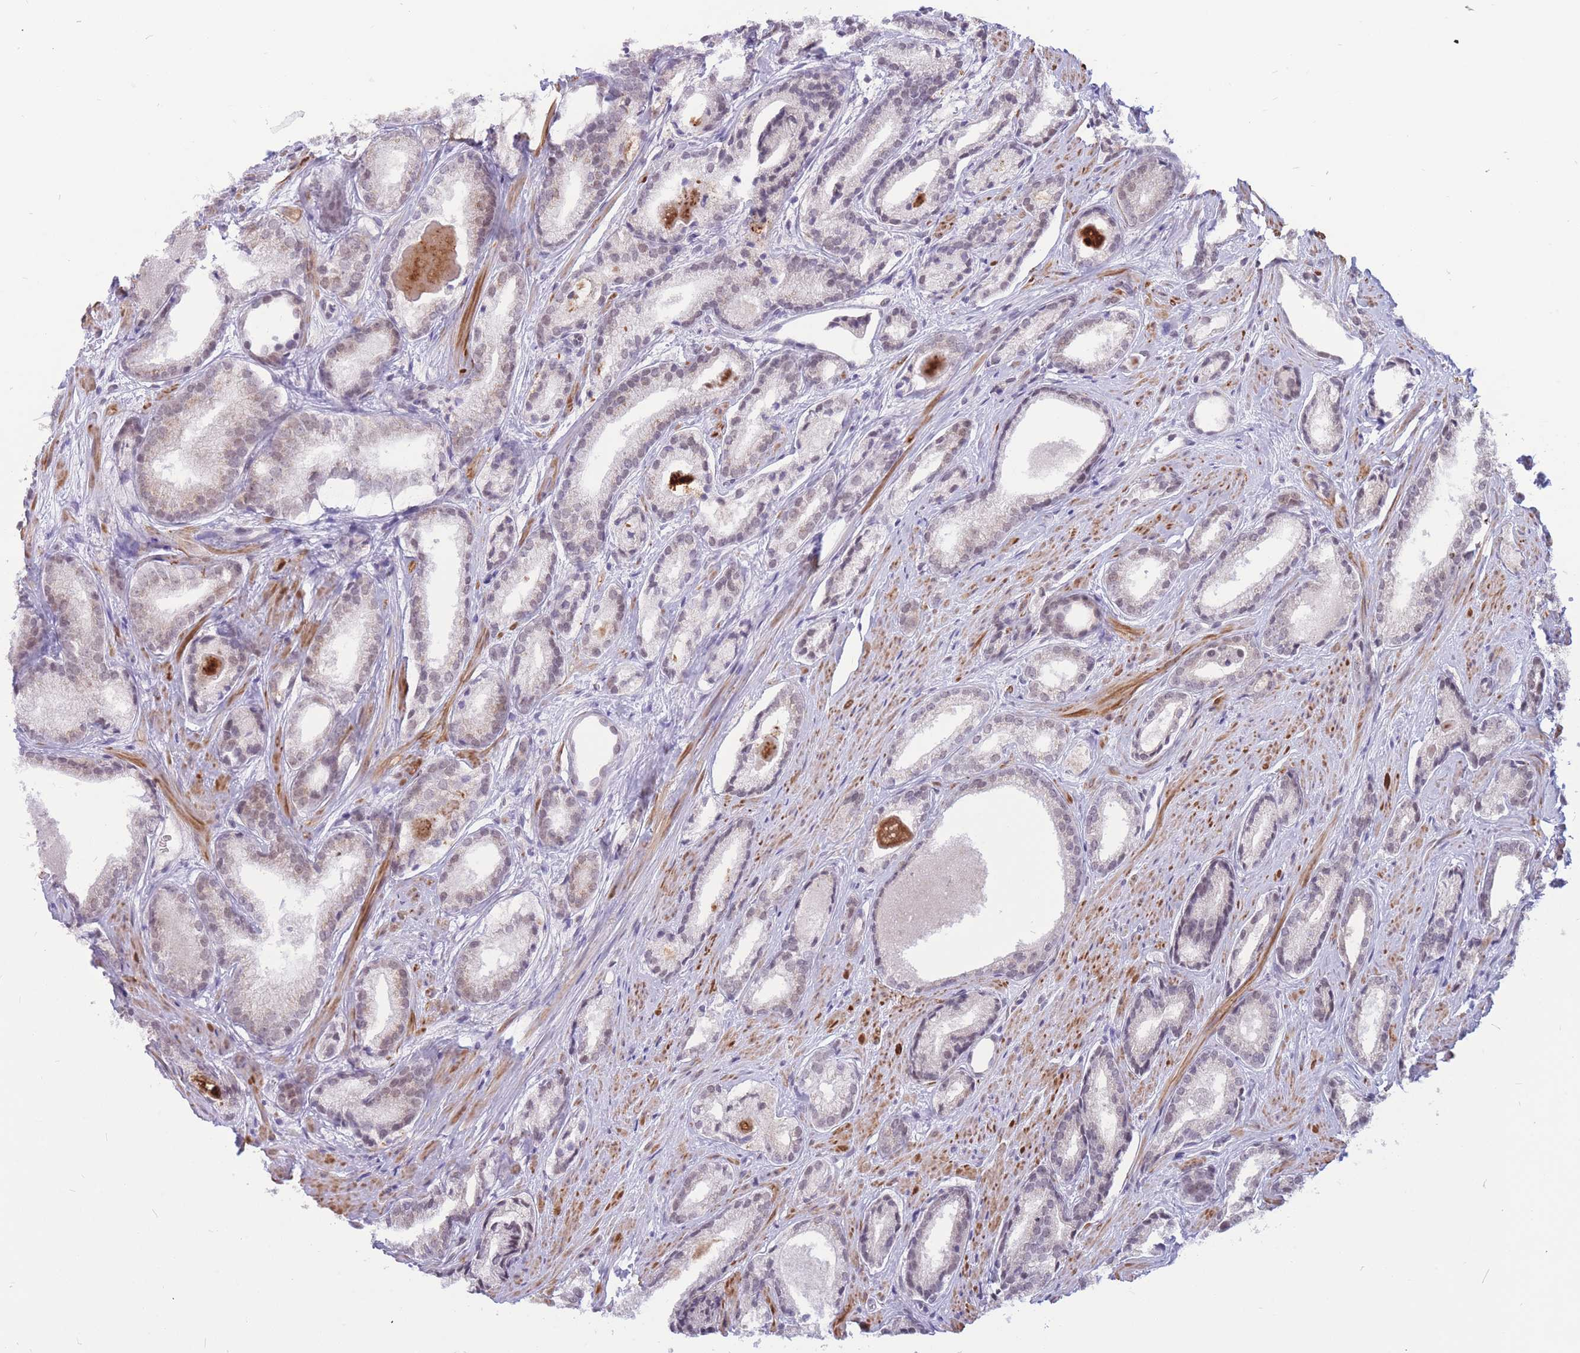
{"staining": {"intensity": "negative", "quantity": "none", "location": "none"}, "tissue": "prostate cancer", "cell_type": "Tumor cells", "image_type": "cancer", "snomed": [{"axis": "morphology", "description": "Adenocarcinoma, Low grade"}, {"axis": "topography", "description": "Prostate"}], "caption": "Prostate cancer was stained to show a protein in brown. There is no significant expression in tumor cells. (DAB (3,3'-diaminobenzidine) IHC visualized using brightfield microscopy, high magnification).", "gene": "ADD2", "patient": {"sex": "male", "age": 68}}